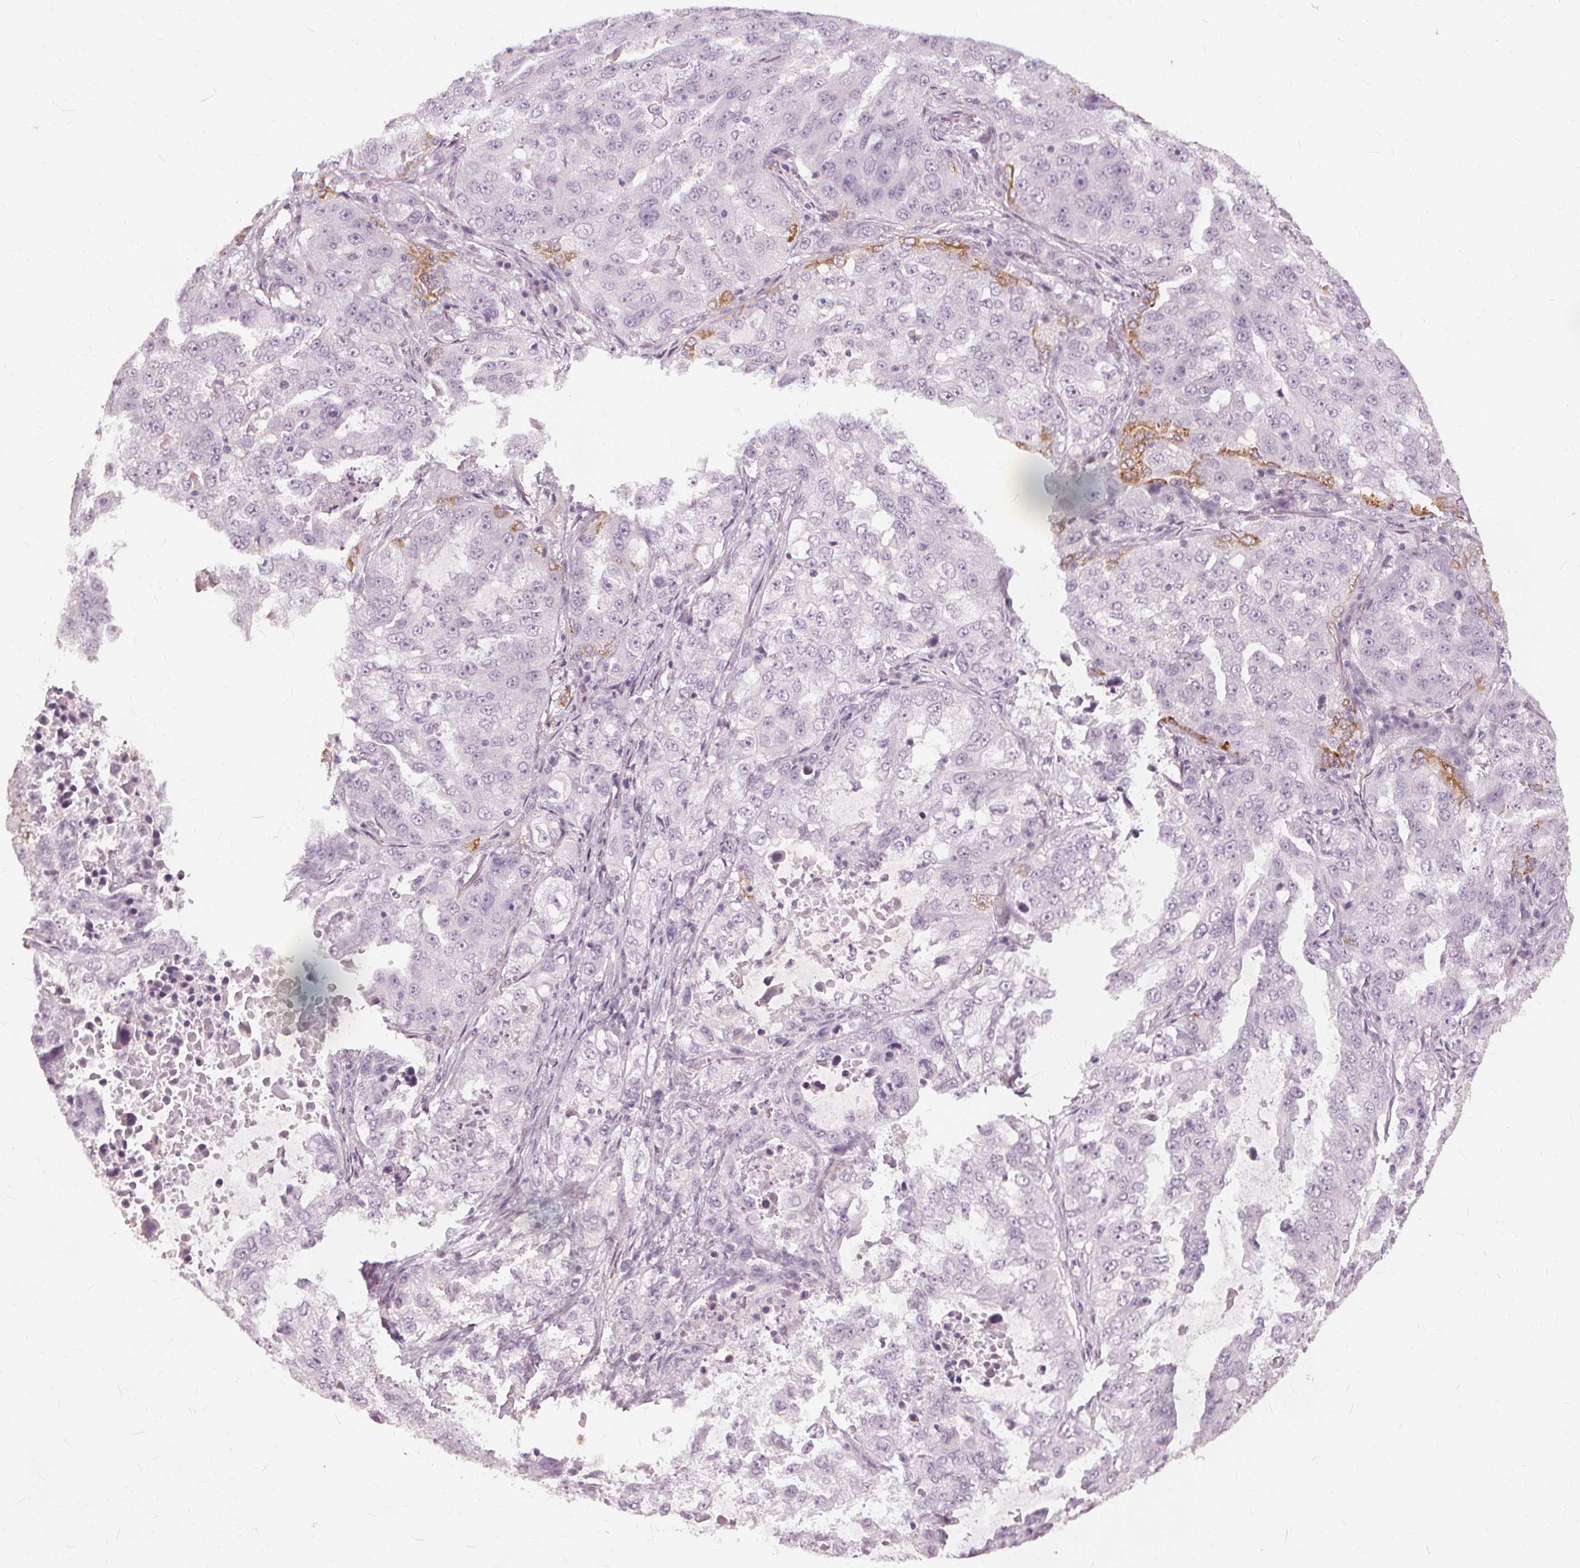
{"staining": {"intensity": "negative", "quantity": "none", "location": "none"}, "tissue": "lung cancer", "cell_type": "Tumor cells", "image_type": "cancer", "snomed": [{"axis": "morphology", "description": "Adenocarcinoma, NOS"}, {"axis": "topography", "description": "Lung"}], "caption": "Lung cancer (adenocarcinoma) was stained to show a protein in brown. There is no significant expression in tumor cells.", "gene": "SFTPD", "patient": {"sex": "female", "age": 61}}